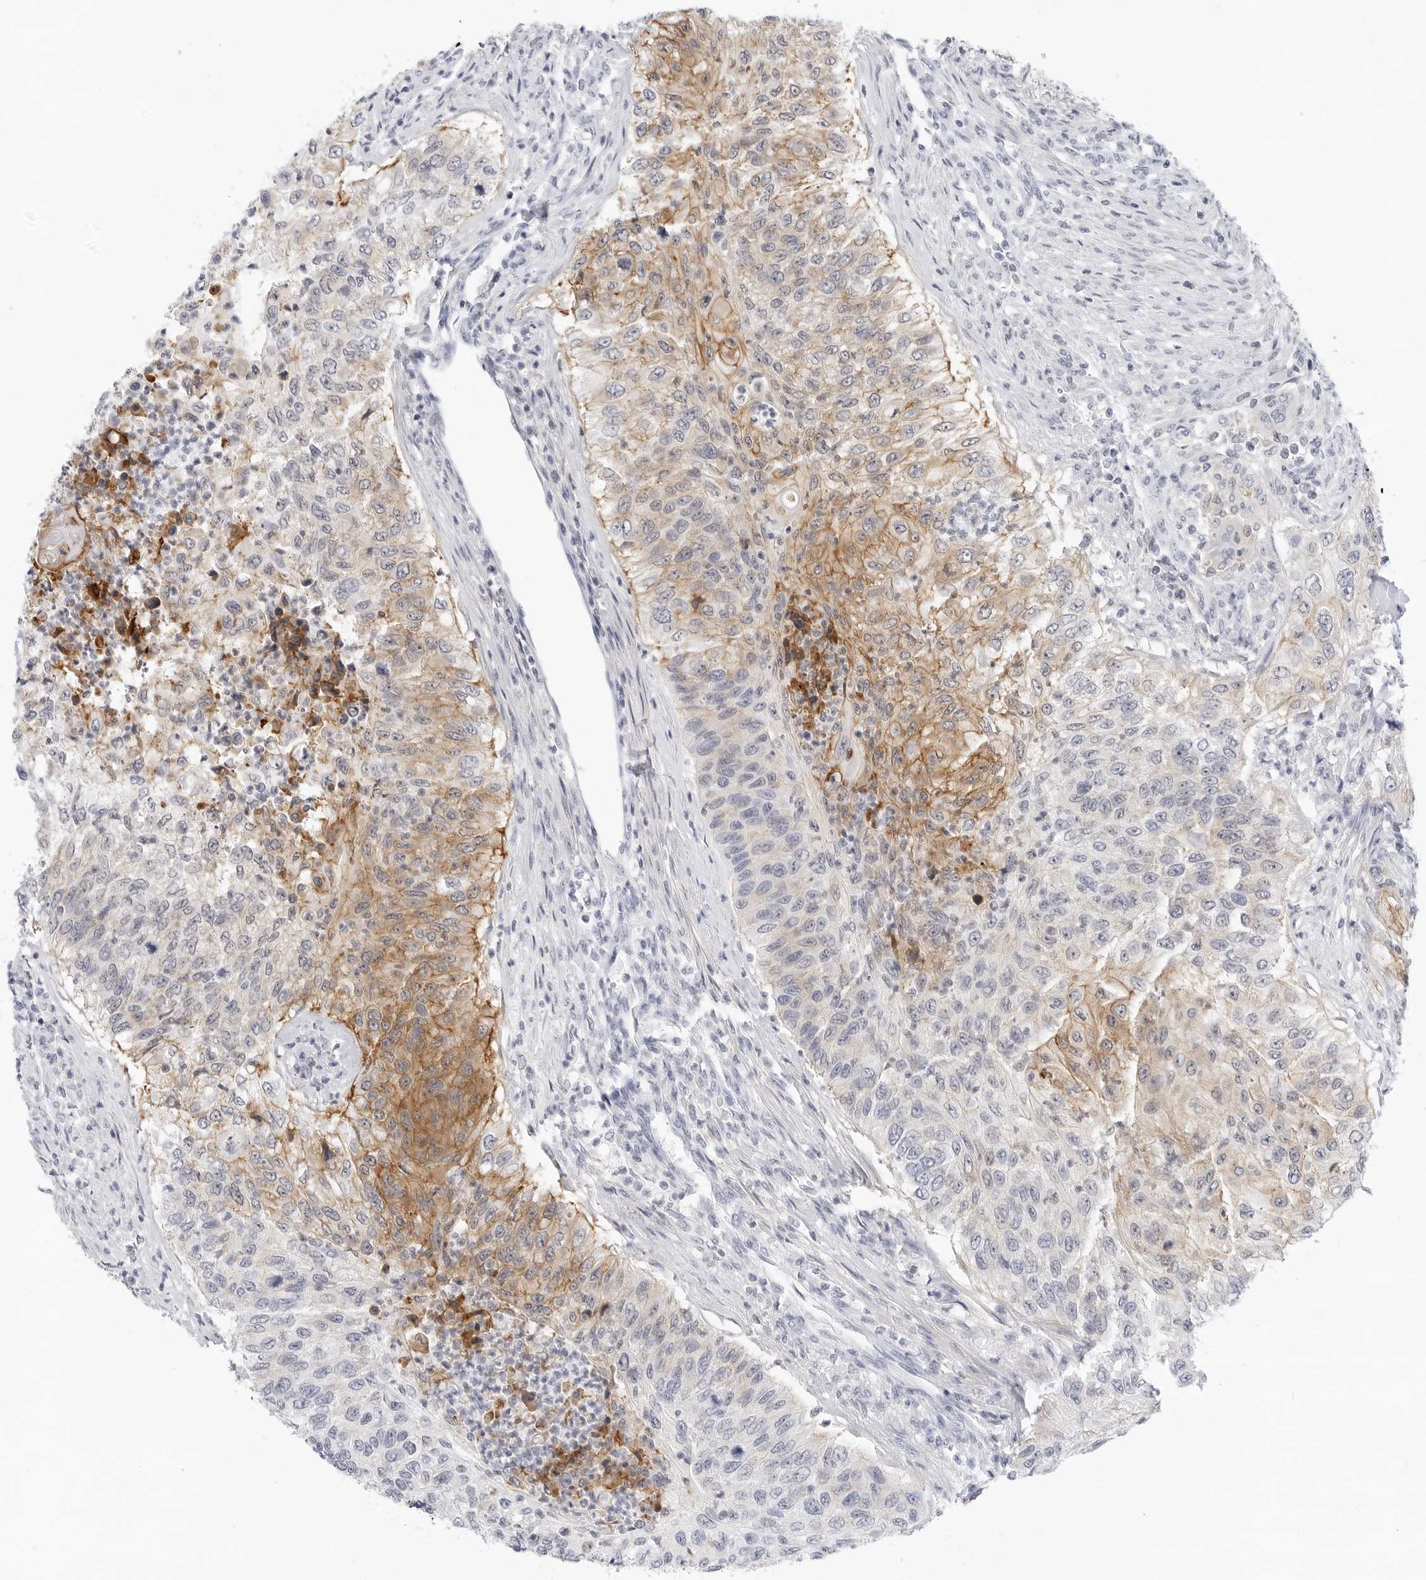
{"staining": {"intensity": "moderate", "quantity": "25%-75%", "location": "cytoplasmic/membranous"}, "tissue": "urothelial cancer", "cell_type": "Tumor cells", "image_type": "cancer", "snomed": [{"axis": "morphology", "description": "Urothelial carcinoma, High grade"}, {"axis": "topography", "description": "Urinary bladder"}], "caption": "Brown immunohistochemical staining in high-grade urothelial carcinoma shows moderate cytoplasmic/membranous positivity in about 25%-75% of tumor cells. Immunohistochemistry stains the protein in brown and the nuclei are stained blue.", "gene": "SLC19A1", "patient": {"sex": "female", "age": 60}}